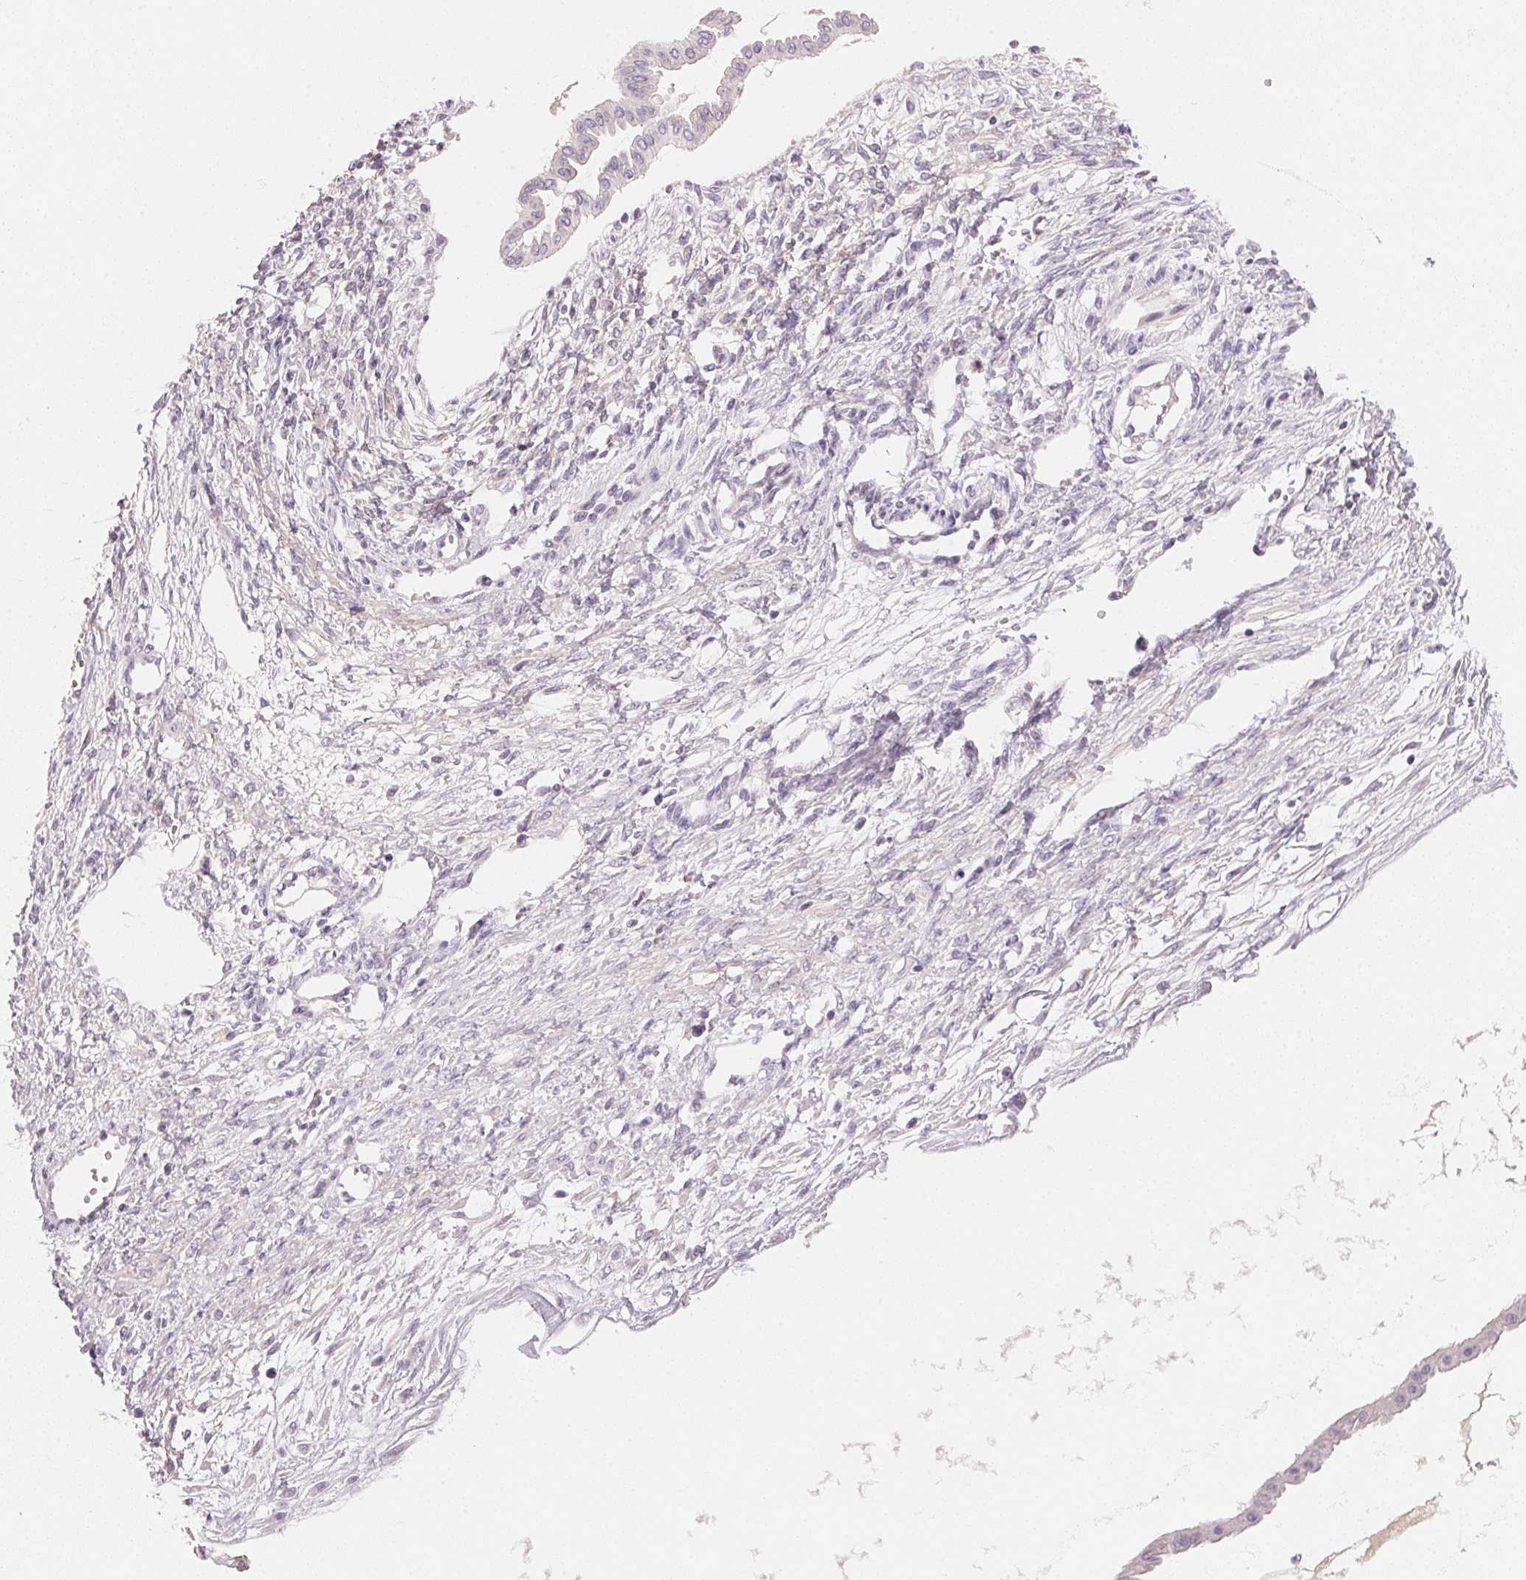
{"staining": {"intensity": "negative", "quantity": "none", "location": "none"}, "tissue": "ovarian cancer", "cell_type": "Tumor cells", "image_type": "cancer", "snomed": [{"axis": "morphology", "description": "Cystadenocarcinoma, mucinous, NOS"}, {"axis": "topography", "description": "Ovary"}], "caption": "Mucinous cystadenocarcinoma (ovarian) was stained to show a protein in brown. There is no significant expression in tumor cells.", "gene": "MCOLN3", "patient": {"sex": "female", "age": 73}}